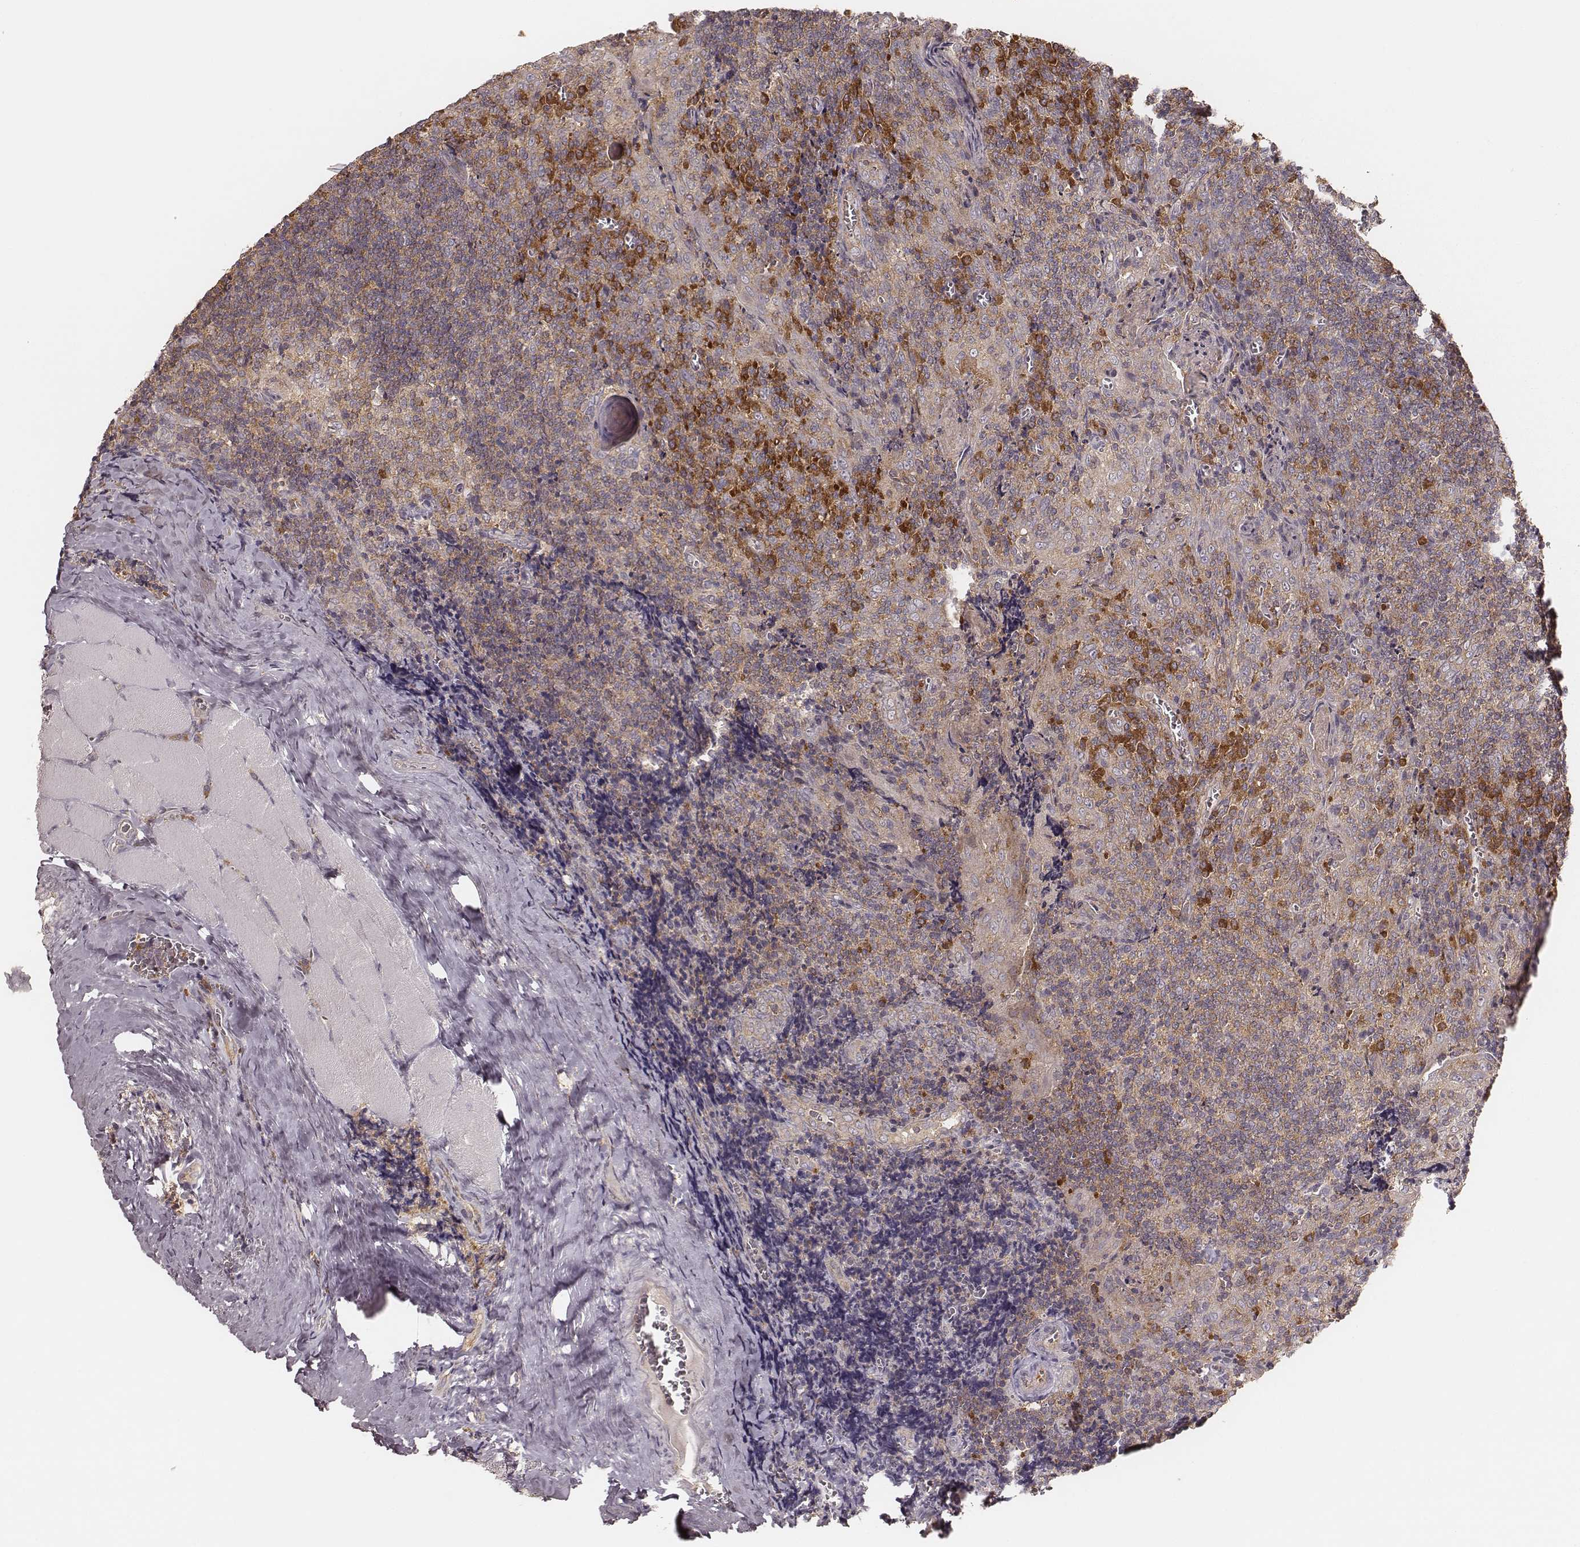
{"staining": {"intensity": "moderate", "quantity": ">75%", "location": "cytoplasmic/membranous"}, "tissue": "tonsil", "cell_type": "Germinal center cells", "image_type": "normal", "snomed": [{"axis": "morphology", "description": "Normal tissue, NOS"}, {"axis": "morphology", "description": "Inflammation, NOS"}, {"axis": "topography", "description": "Tonsil"}], "caption": "A micrograph of human tonsil stained for a protein shows moderate cytoplasmic/membranous brown staining in germinal center cells. (Brightfield microscopy of DAB IHC at high magnification).", "gene": "CARS1", "patient": {"sex": "female", "age": 31}}